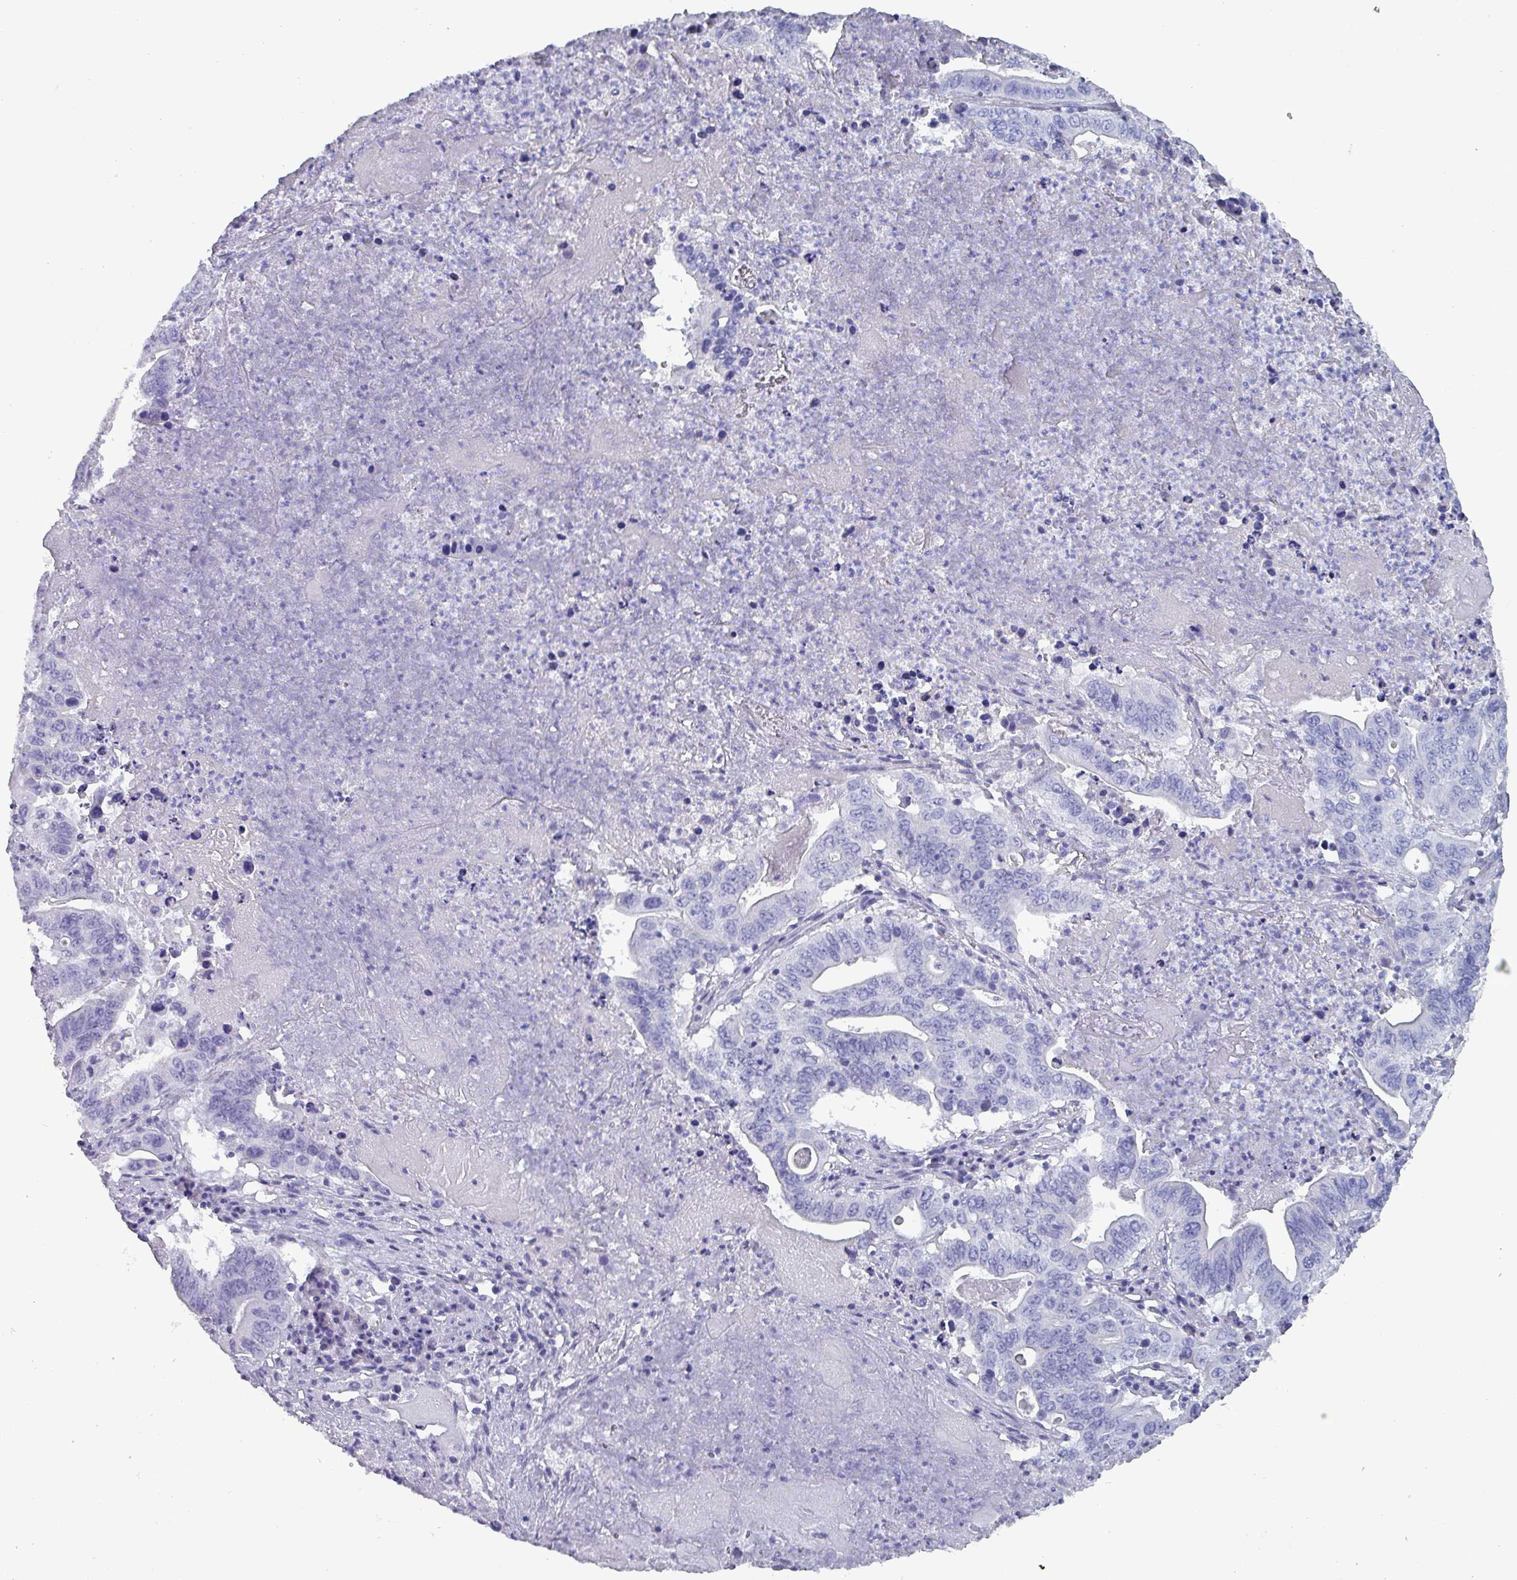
{"staining": {"intensity": "negative", "quantity": "none", "location": "none"}, "tissue": "lung cancer", "cell_type": "Tumor cells", "image_type": "cancer", "snomed": [{"axis": "morphology", "description": "Adenocarcinoma, NOS"}, {"axis": "topography", "description": "Lung"}], "caption": "DAB (3,3'-diaminobenzidine) immunohistochemical staining of lung cancer displays no significant expression in tumor cells.", "gene": "INS-IGF2", "patient": {"sex": "female", "age": 60}}